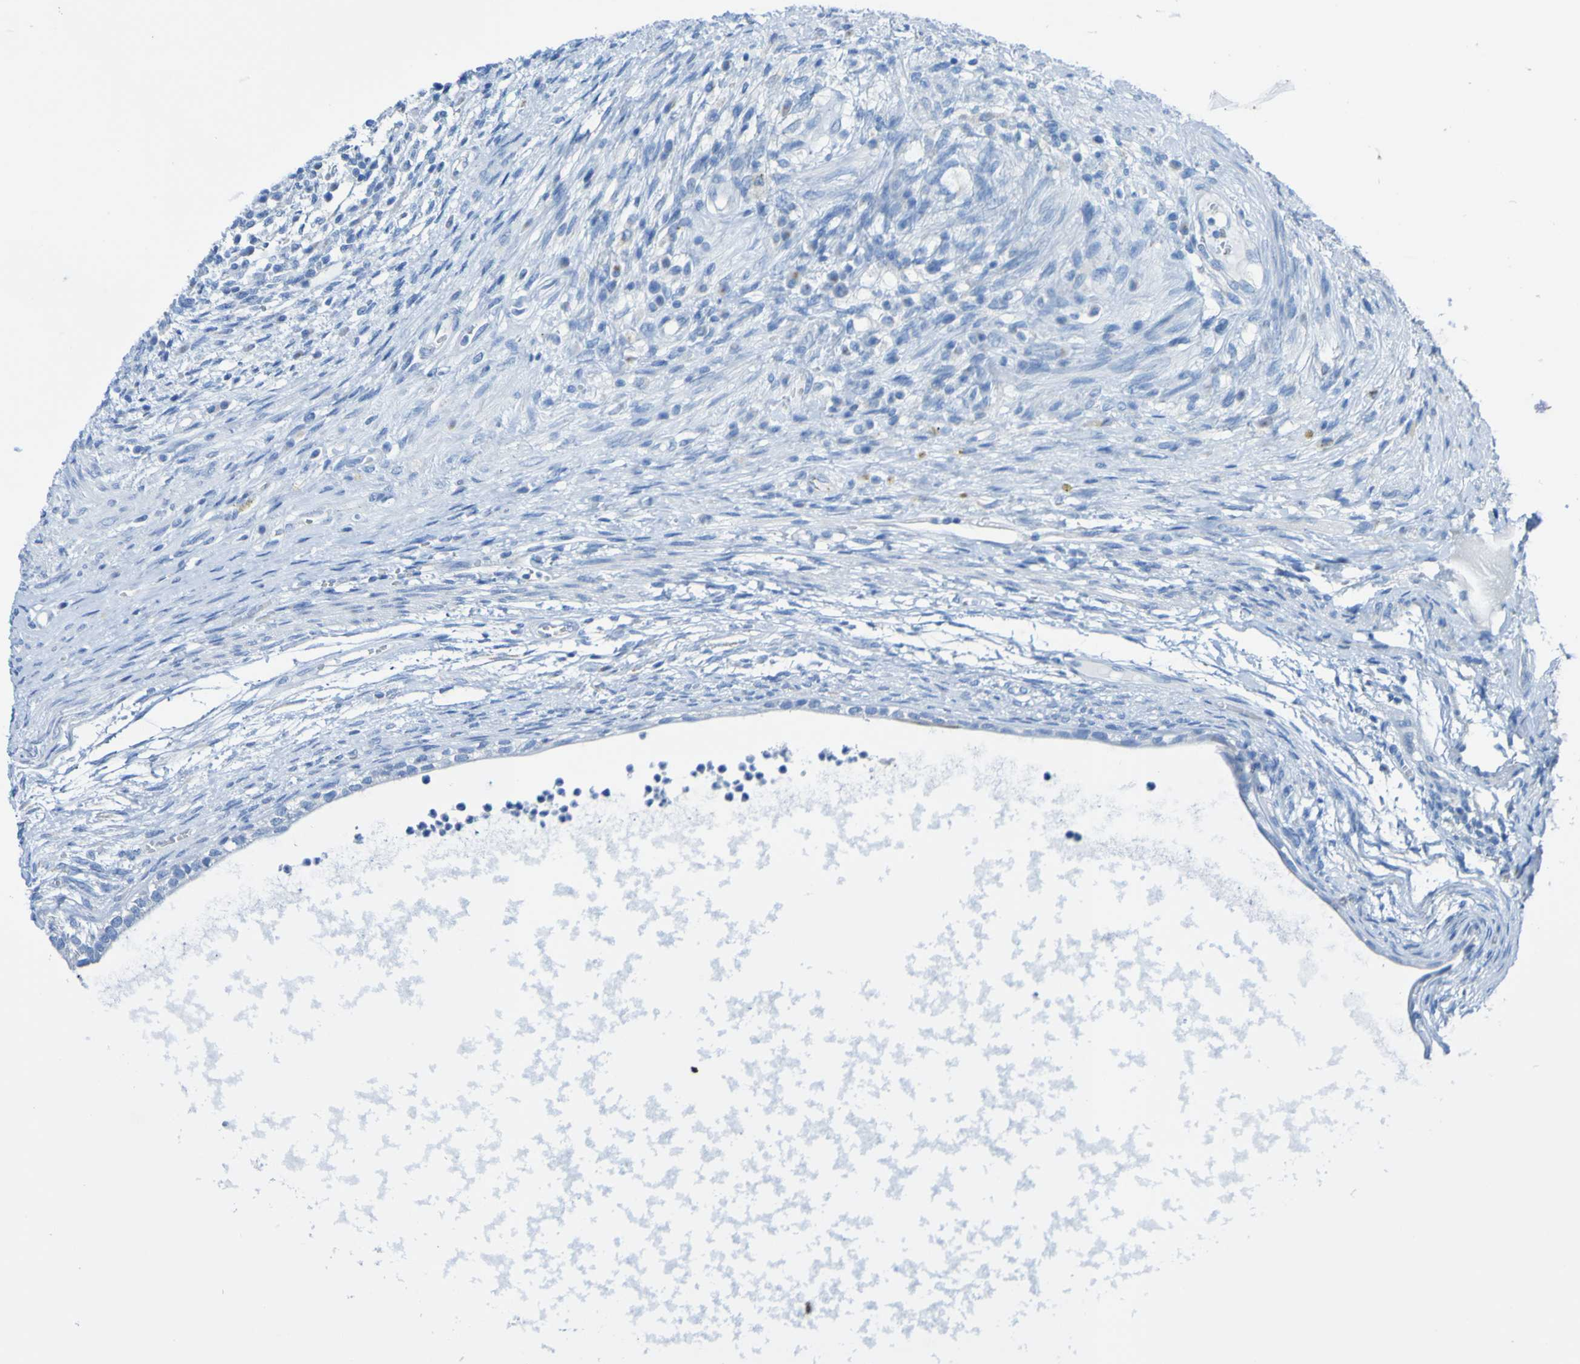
{"staining": {"intensity": "negative", "quantity": "none", "location": "none"}, "tissue": "testis cancer", "cell_type": "Tumor cells", "image_type": "cancer", "snomed": [{"axis": "morphology", "description": "Carcinoma, Embryonal, NOS"}, {"axis": "topography", "description": "Testis"}], "caption": "An IHC micrograph of testis embryonal carcinoma is shown. There is no staining in tumor cells of testis embryonal carcinoma. The staining was performed using DAB (3,3'-diaminobenzidine) to visualize the protein expression in brown, while the nuclei were stained in blue with hematoxylin (Magnification: 20x).", "gene": "ACMSD", "patient": {"sex": "male", "age": 26}}